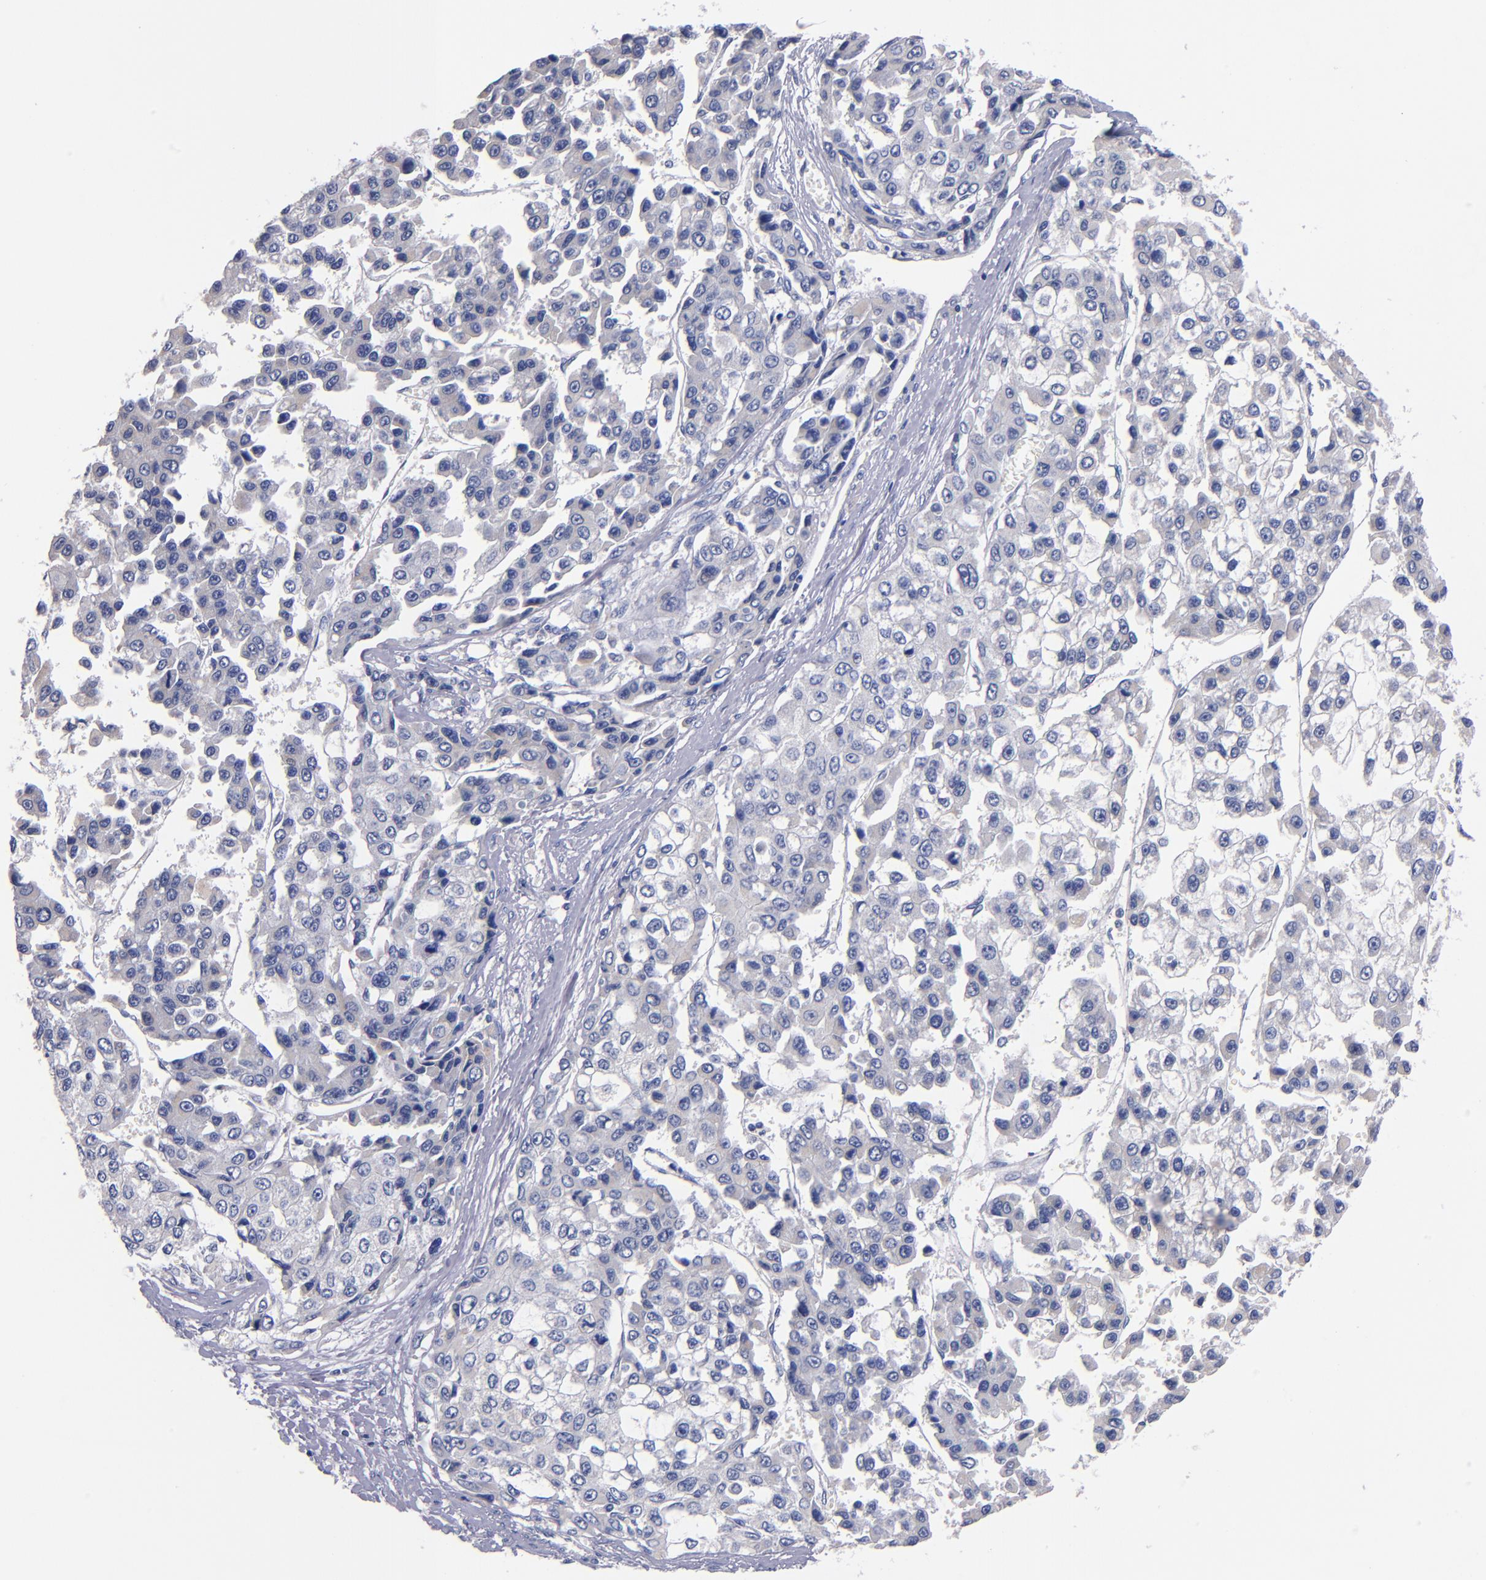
{"staining": {"intensity": "negative", "quantity": "none", "location": "none"}, "tissue": "liver cancer", "cell_type": "Tumor cells", "image_type": "cancer", "snomed": [{"axis": "morphology", "description": "Carcinoma, Hepatocellular, NOS"}, {"axis": "topography", "description": "Liver"}], "caption": "Photomicrograph shows no protein expression in tumor cells of liver hepatocellular carcinoma tissue.", "gene": "CNTNAP2", "patient": {"sex": "female", "age": 66}}